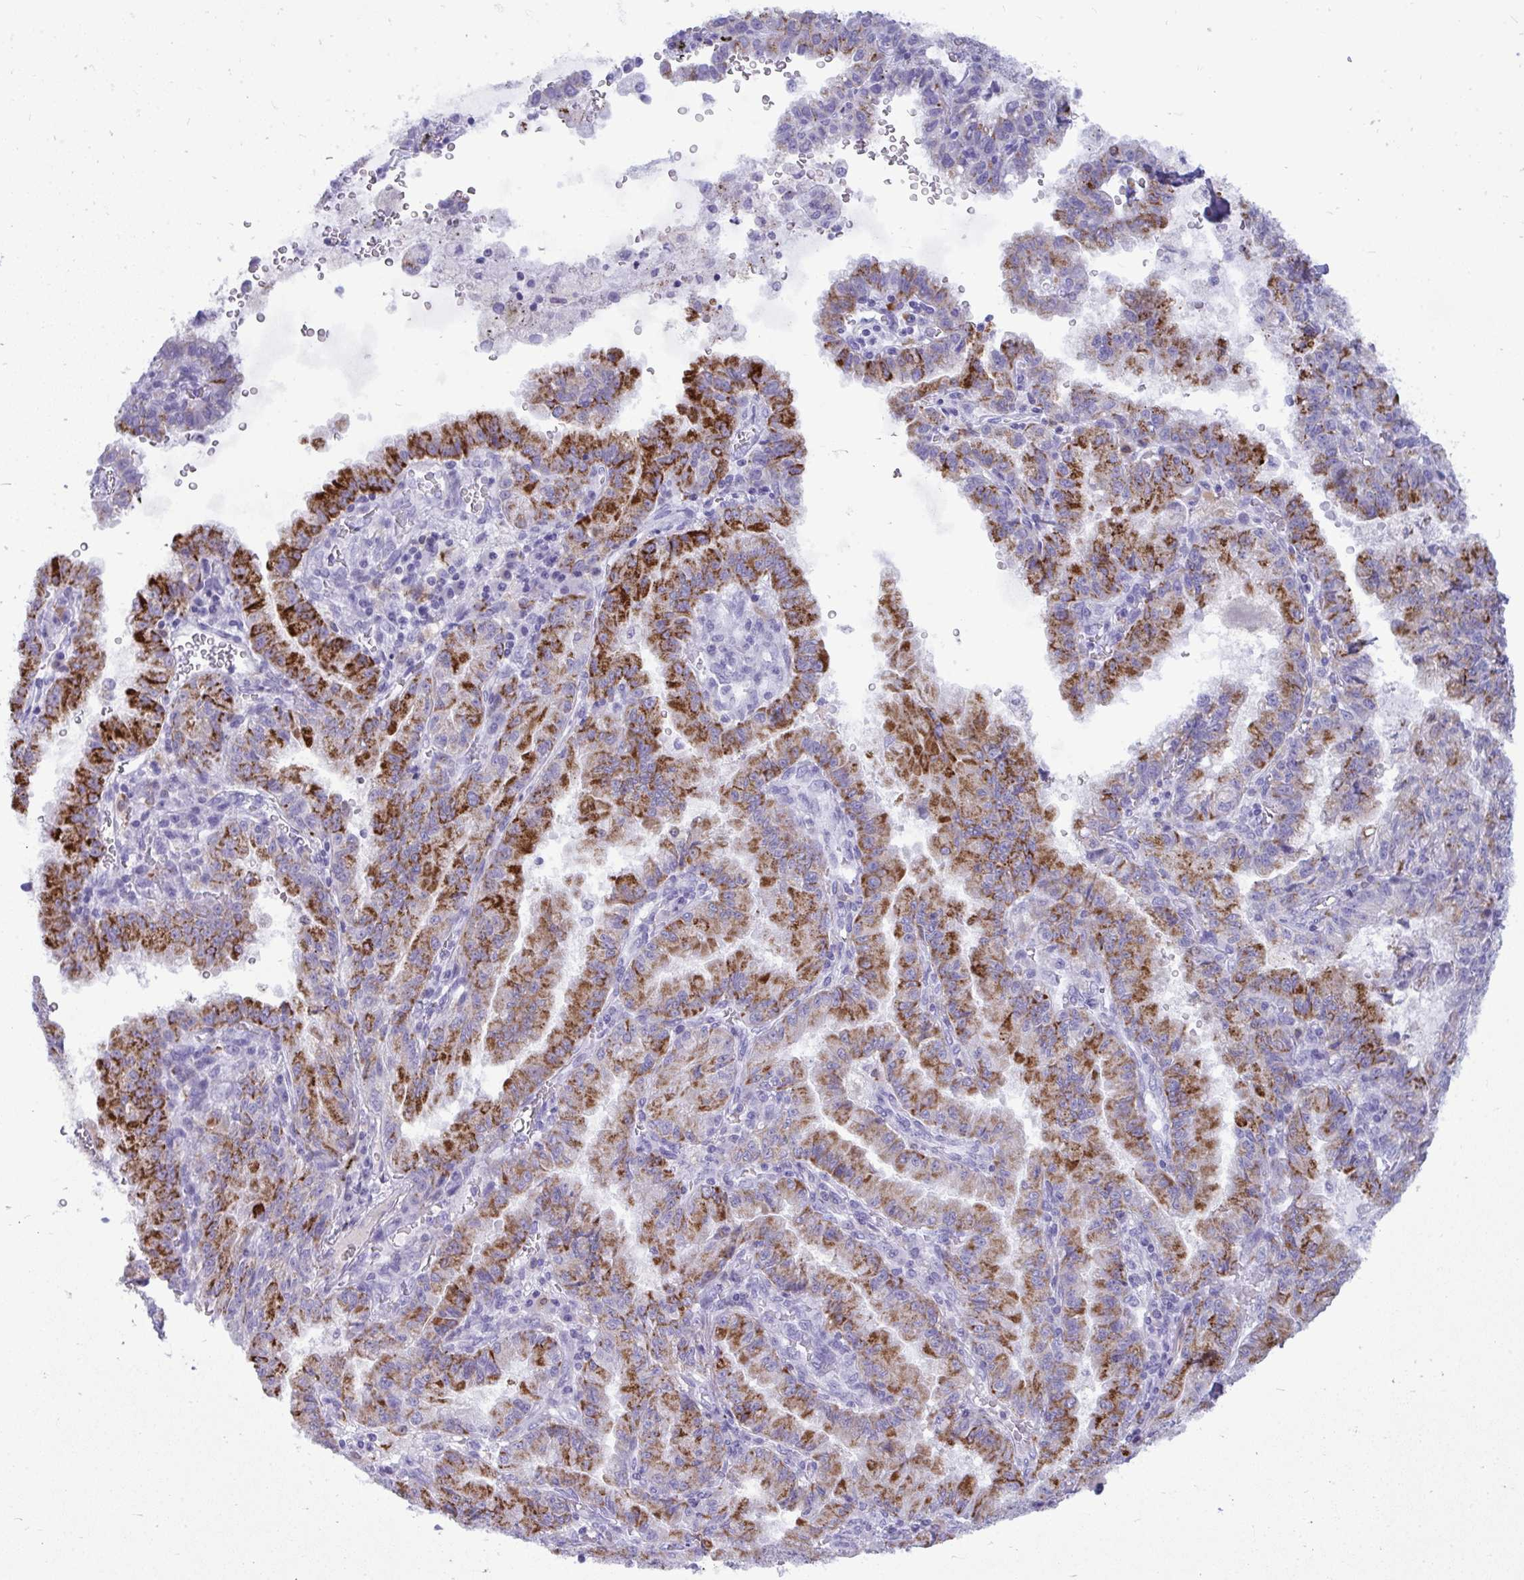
{"staining": {"intensity": "strong", "quantity": "25%-75%", "location": "cytoplasmic/membranous"}, "tissue": "lung cancer", "cell_type": "Tumor cells", "image_type": "cancer", "snomed": [{"axis": "morphology", "description": "Adenocarcinoma, NOS"}, {"axis": "topography", "description": "Lymph node"}, {"axis": "topography", "description": "Lung"}], "caption": "There is high levels of strong cytoplasmic/membranous positivity in tumor cells of lung adenocarcinoma, as demonstrated by immunohistochemical staining (brown color).", "gene": "ANKRD60", "patient": {"sex": "male", "age": 66}}